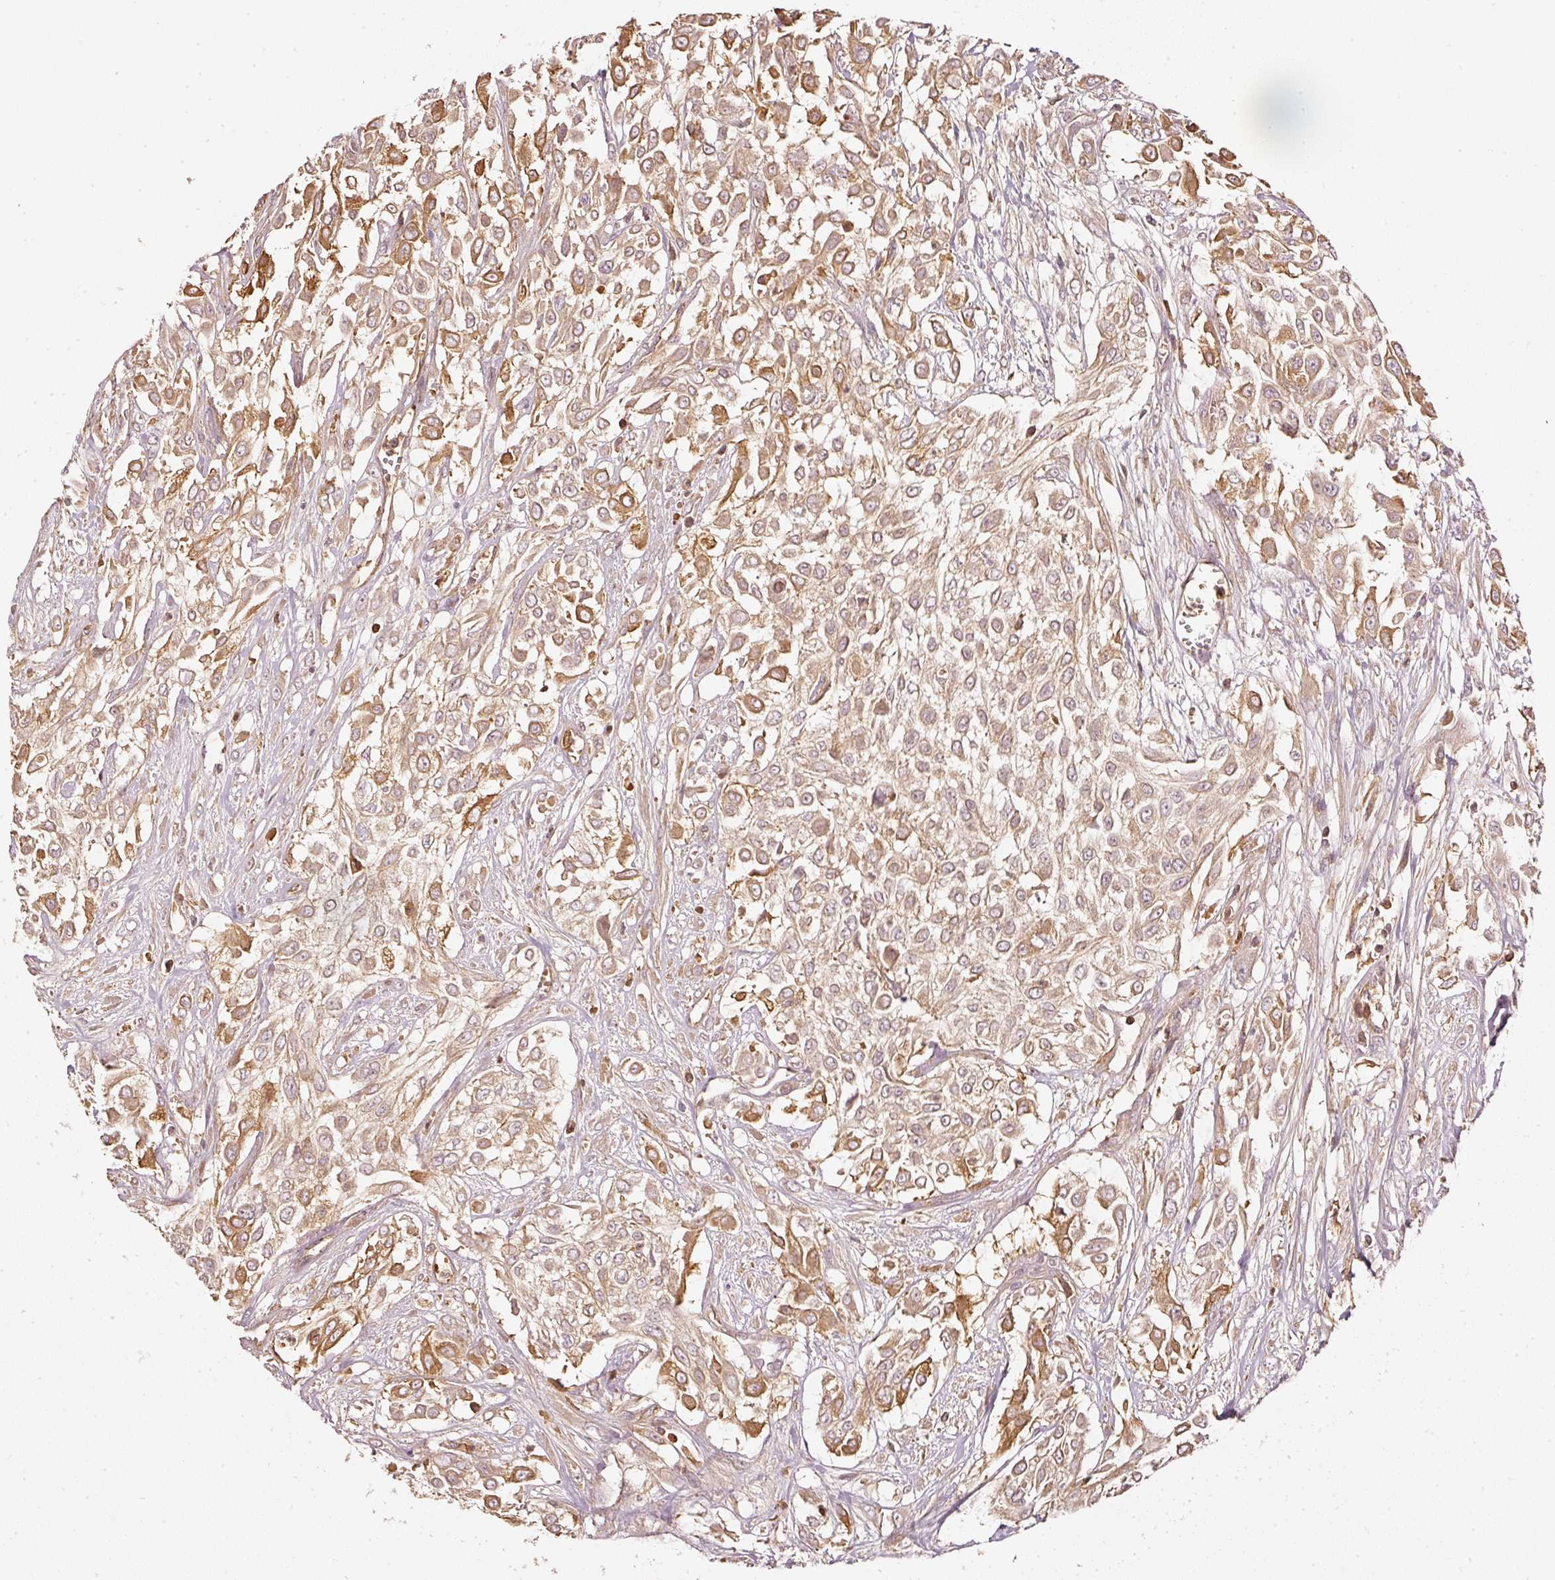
{"staining": {"intensity": "moderate", "quantity": "25%-75%", "location": "cytoplasmic/membranous"}, "tissue": "urothelial cancer", "cell_type": "Tumor cells", "image_type": "cancer", "snomed": [{"axis": "morphology", "description": "Urothelial carcinoma, High grade"}, {"axis": "topography", "description": "Urinary bladder"}], "caption": "The photomicrograph displays staining of urothelial cancer, revealing moderate cytoplasmic/membranous protein positivity (brown color) within tumor cells.", "gene": "EVL", "patient": {"sex": "male", "age": 57}}